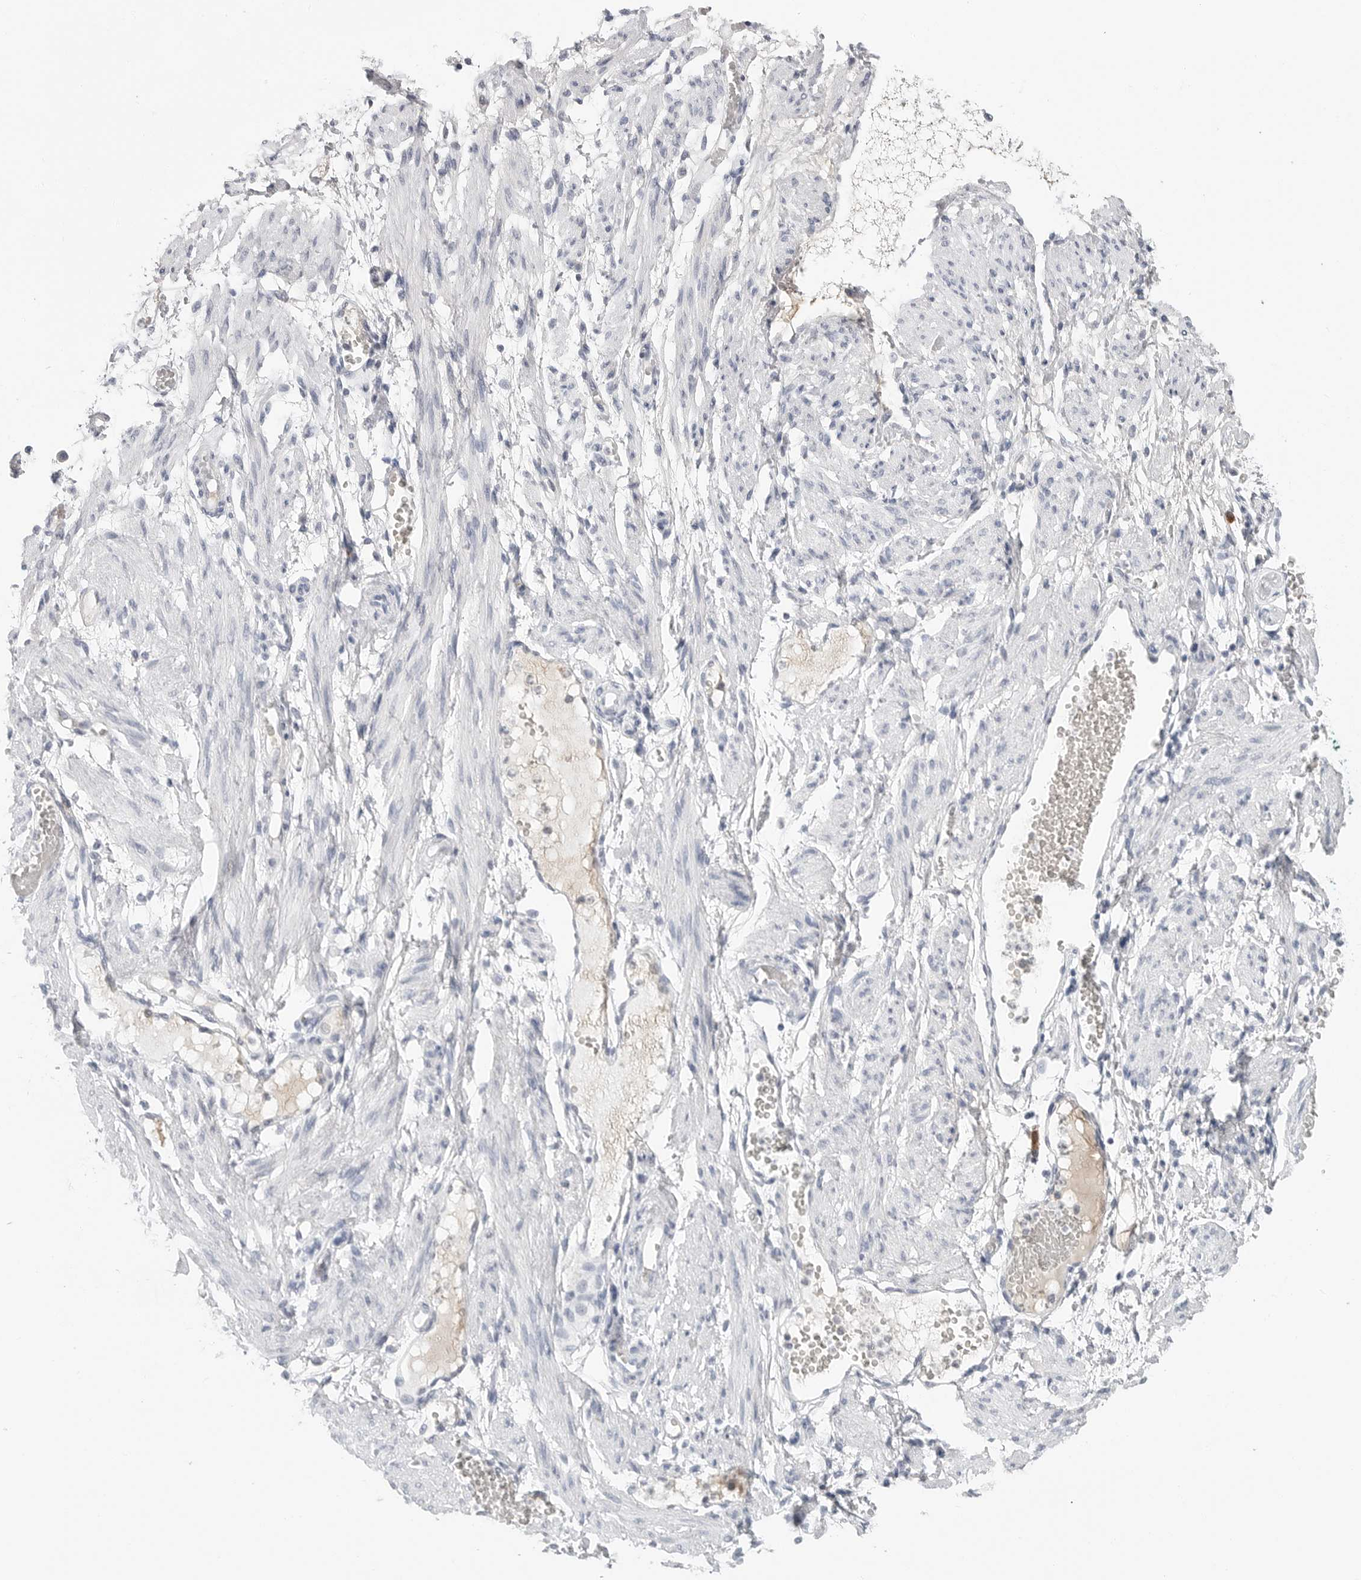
{"staining": {"intensity": "negative", "quantity": "none", "location": "none"}, "tissue": "soft tissue", "cell_type": "Fibroblasts", "image_type": "normal", "snomed": [{"axis": "morphology", "description": "Normal tissue, NOS"}, {"axis": "topography", "description": "Smooth muscle"}, {"axis": "topography", "description": "Peripheral nerve tissue"}], "caption": "IHC of benign soft tissue displays no positivity in fibroblasts.", "gene": "AMPD1", "patient": {"sex": "female", "age": 39}}